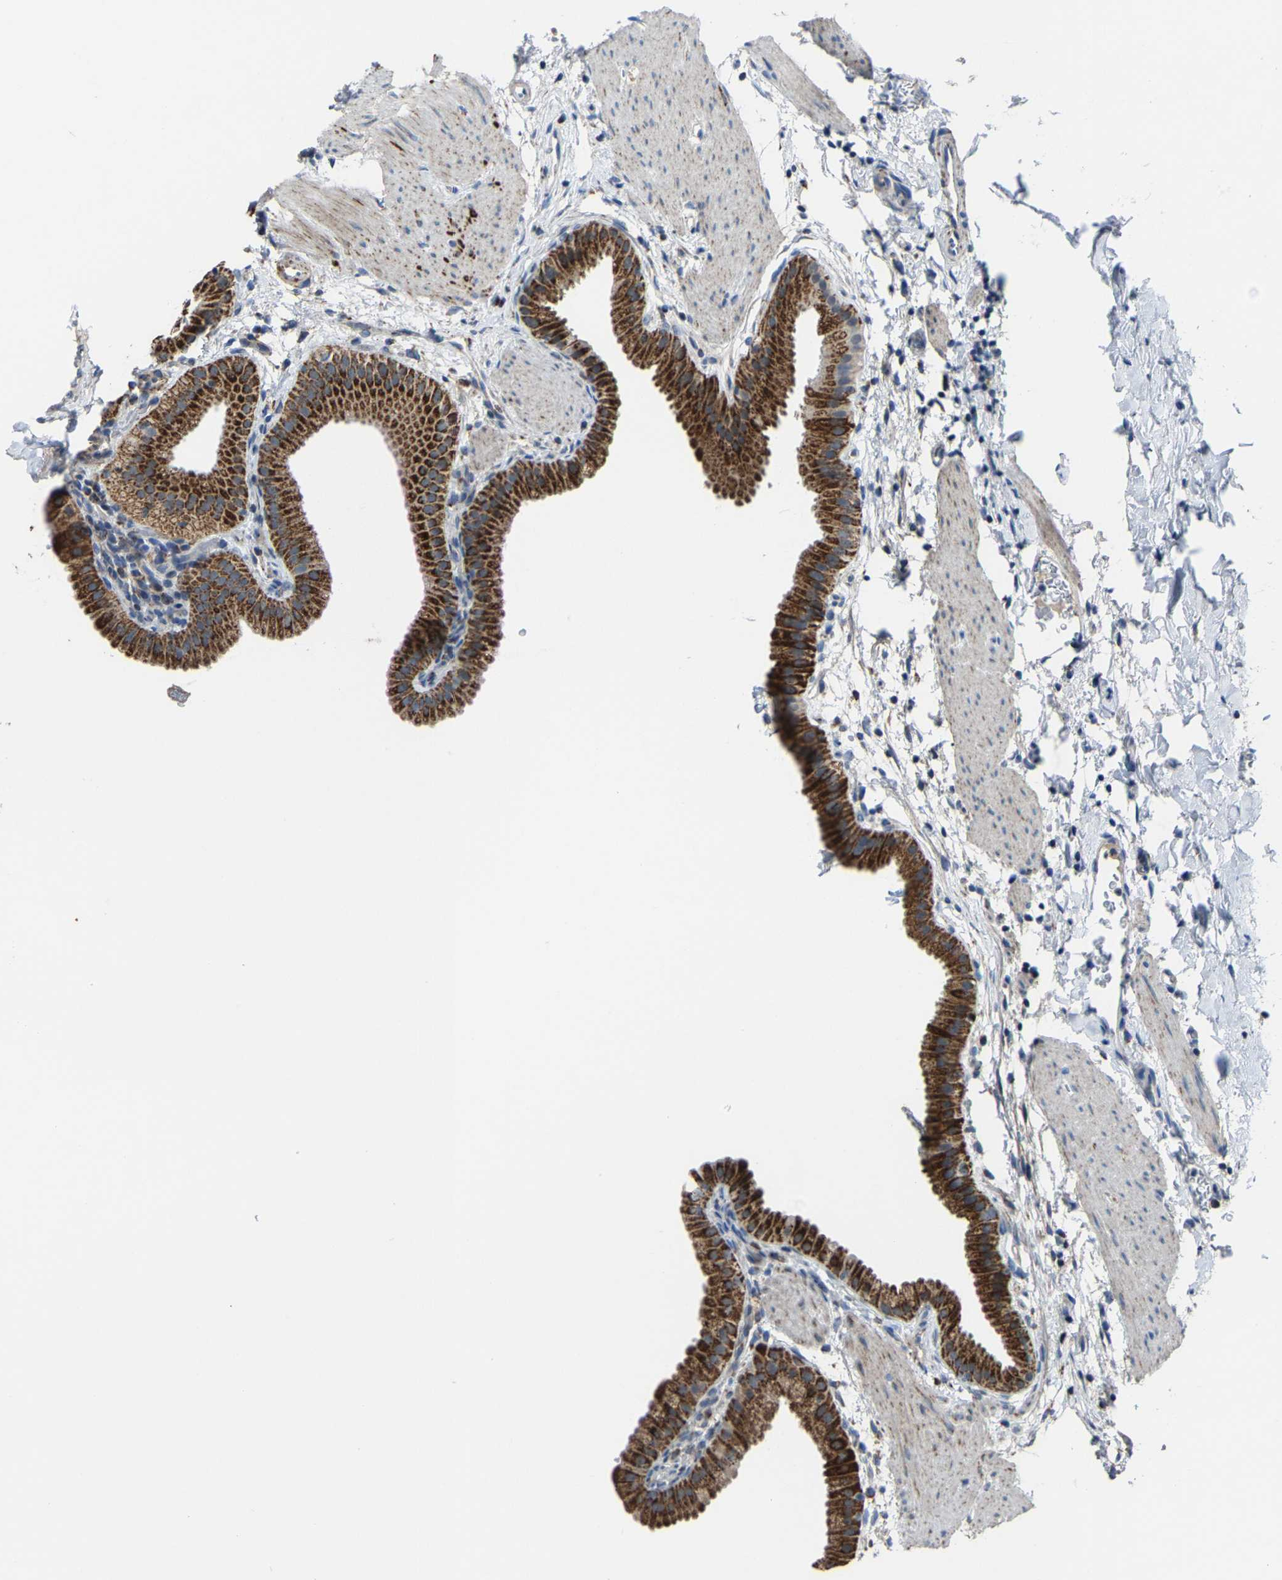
{"staining": {"intensity": "strong", "quantity": ">75%", "location": "cytoplasmic/membranous"}, "tissue": "gallbladder", "cell_type": "Glandular cells", "image_type": "normal", "snomed": [{"axis": "morphology", "description": "Normal tissue, NOS"}, {"axis": "topography", "description": "Gallbladder"}], "caption": "Immunohistochemistry (IHC) micrograph of benign gallbladder: human gallbladder stained using immunohistochemistry demonstrates high levels of strong protein expression localized specifically in the cytoplasmic/membranous of glandular cells, appearing as a cytoplasmic/membranous brown color.", "gene": "CANT1", "patient": {"sex": "female", "age": 64}}